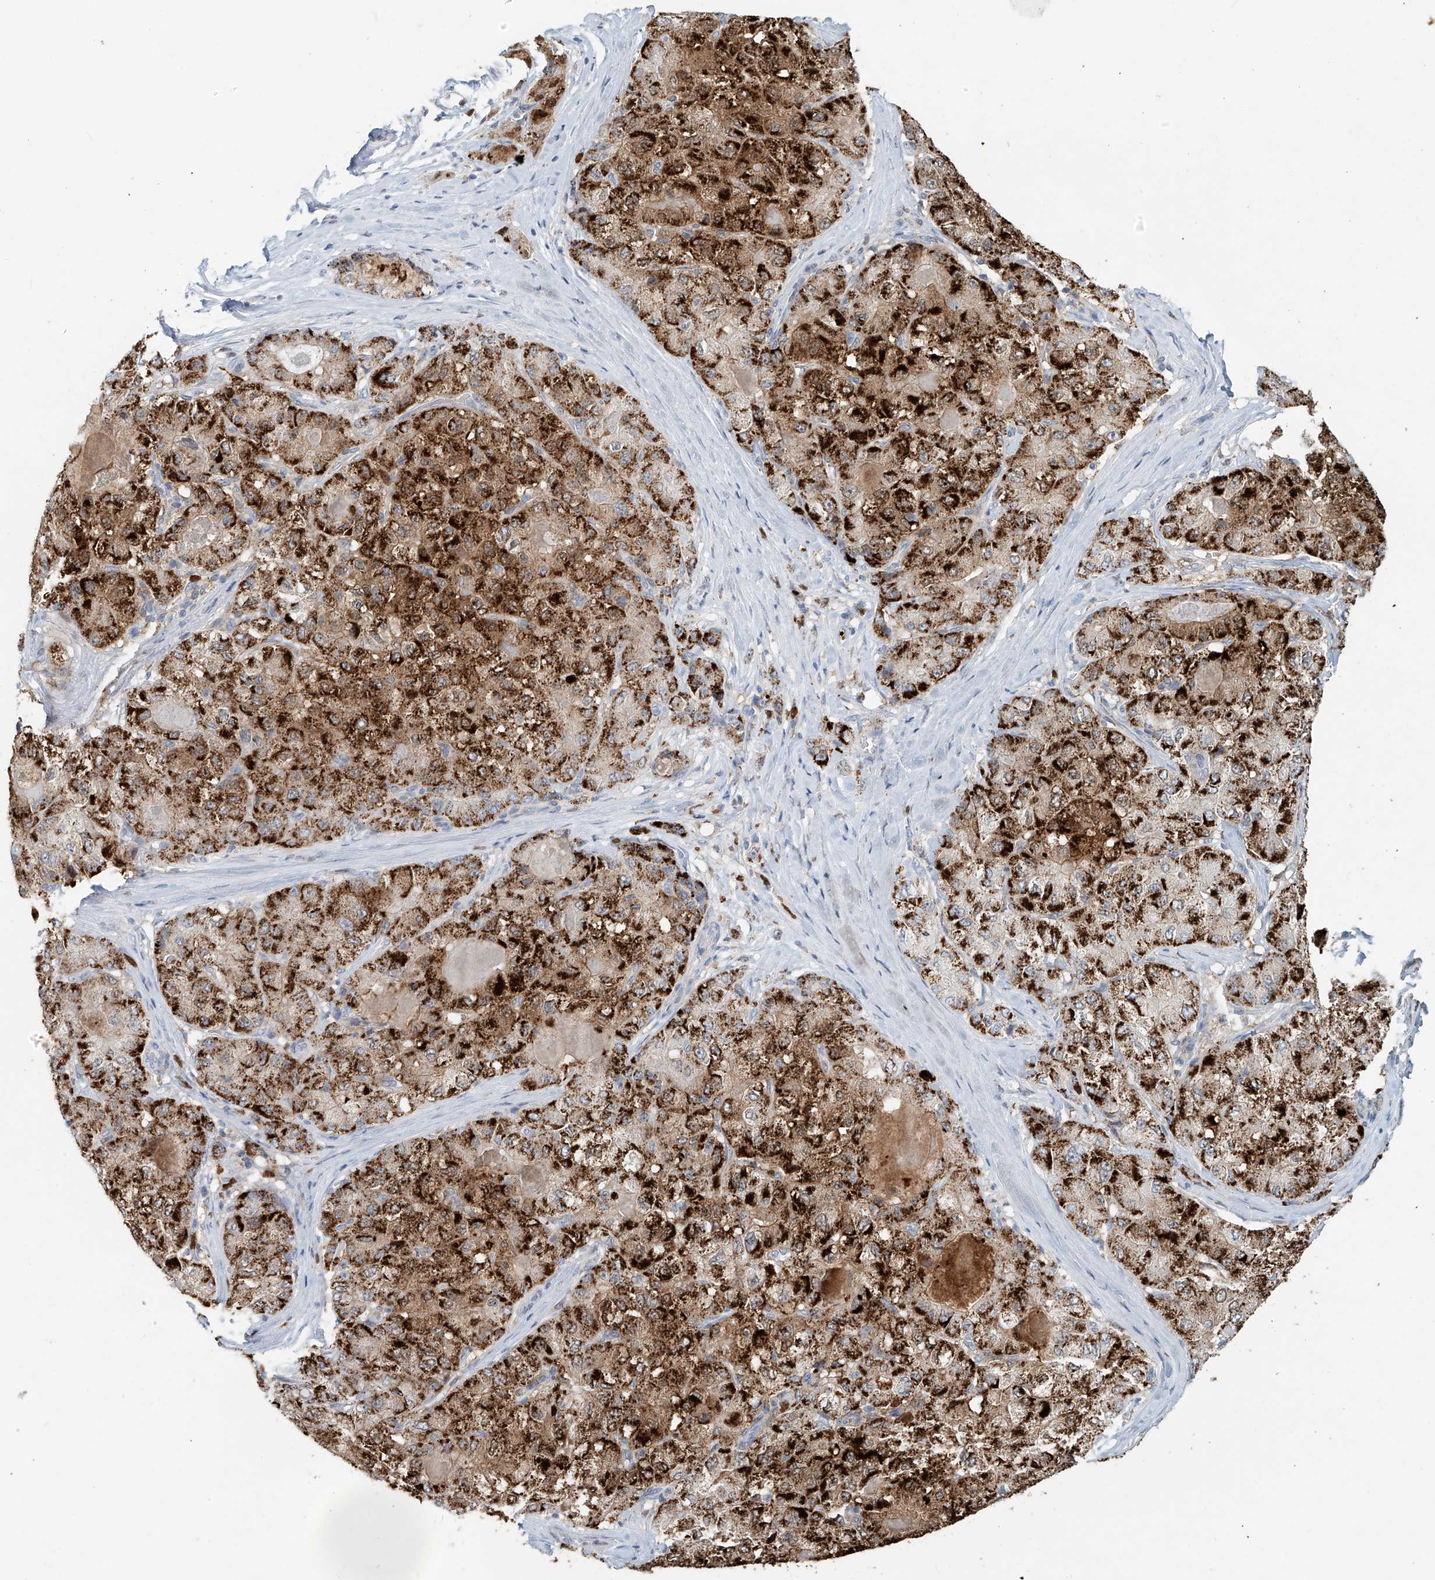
{"staining": {"intensity": "strong", "quantity": ">75%", "location": "cytoplasmic/membranous"}, "tissue": "liver cancer", "cell_type": "Tumor cells", "image_type": "cancer", "snomed": [{"axis": "morphology", "description": "Carcinoma, Hepatocellular, NOS"}, {"axis": "topography", "description": "Liver"}], "caption": "A high amount of strong cytoplasmic/membranous expression is identified in approximately >75% of tumor cells in hepatocellular carcinoma (liver) tissue.", "gene": "PTPRA", "patient": {"sex": "male", "age": 80}}